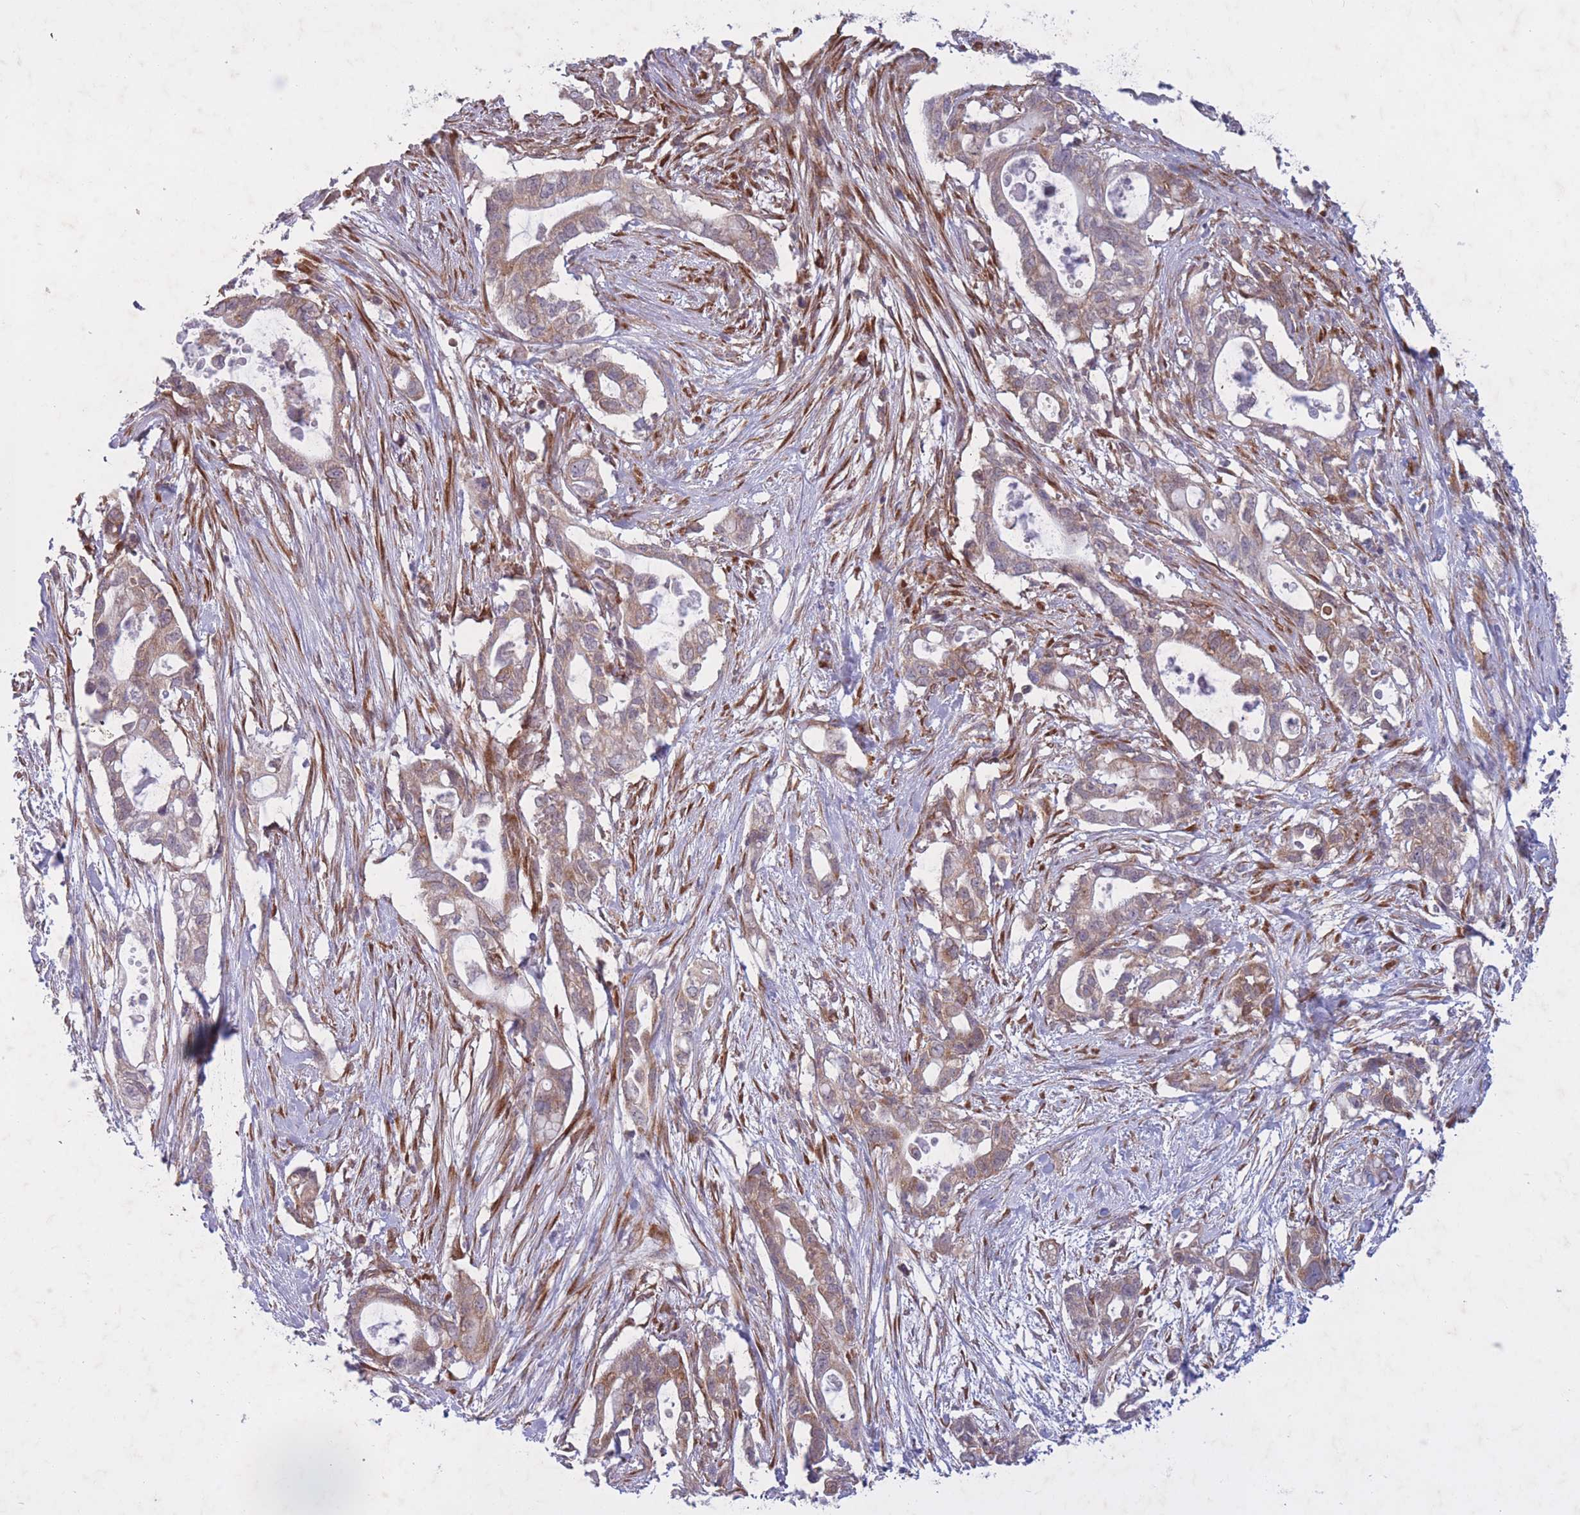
{"staining": {"intensity": "weak", "quantity": ">75%", "location": "cytoplasmic/membranous"}, "tissue": "pancreatic cancer", "cell_type": "Tumor cells", "image_type": "cancer", "snomed": [{"axis": "morphology", "description": "Adenocarcinoma, NOS"}, {"axis": "topography", "description": "Pancreas"}], "caption": "Immunohistochemical staining of pancreatic cancer demonstrates low levels of weak cytoplasmic/membranous protein positivity in about >75% of tumor cells.", "gene": "CCDC124", "patient": {"sex": "female", "age": 72}}